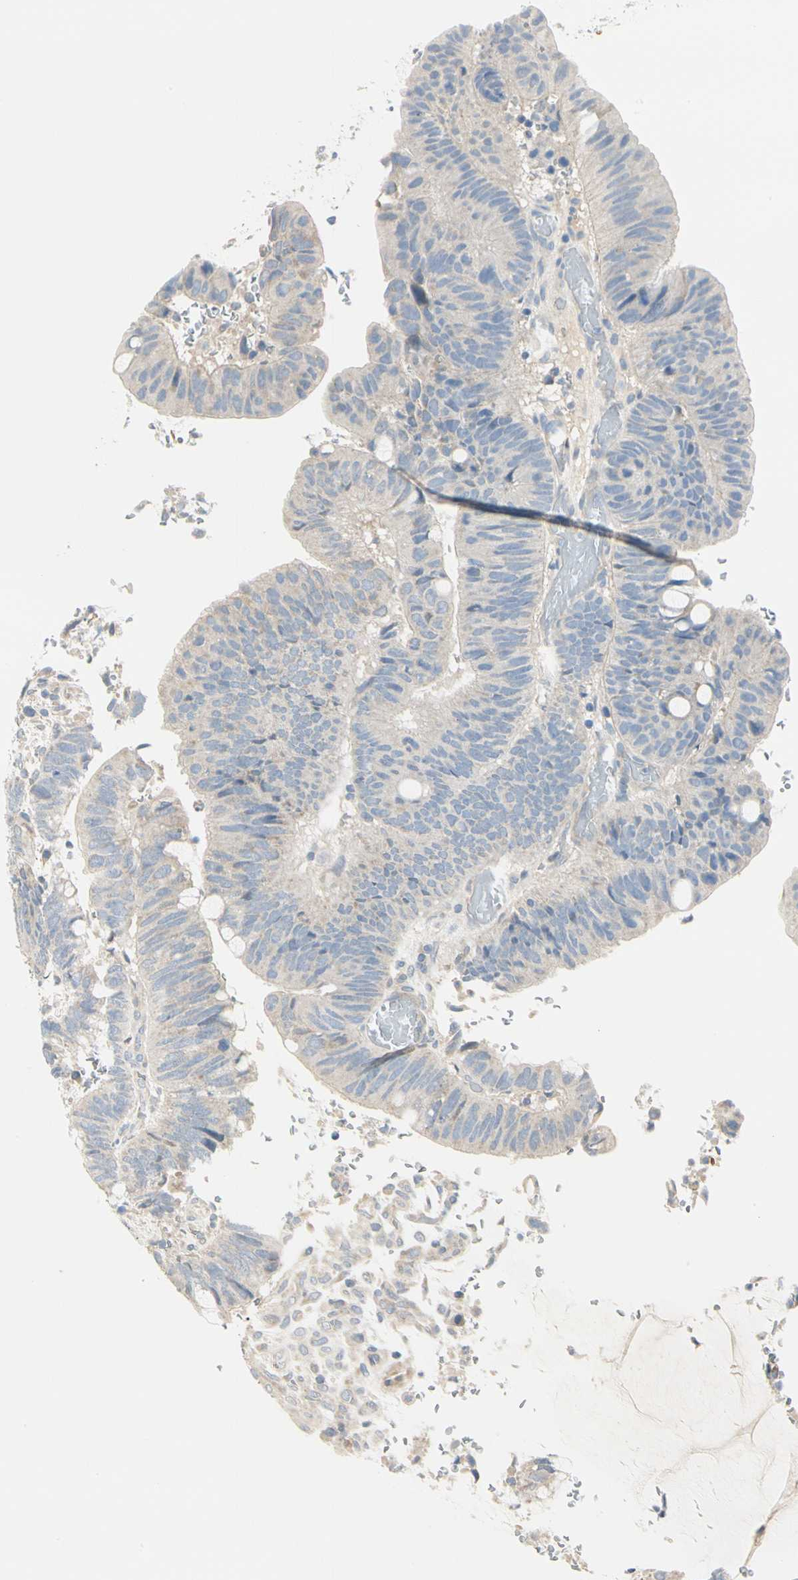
{"staining": {"intensity": "negative", "quantity": "none", "location": "none"}, "tissue": "colorectal cancer", "cell_type": "Tumor cells", "image_type": "cancer", "snomed": [{"axis": "morphology", "description": "Normal tissue, NOS"}, {"axis": "morphology", "description": "Adenocarcinoma, NOS"}, {"axis": "topography", "description": "Rectum"}, {"axis": "topography", "description": "Peripheral nerve tissue"}], "caption": "The IHC histopathology image has no significant staining in tumor cells of colorectal cancer tissue. Nuclei are stained in blue.", "gene": "GPR153", "patient": {"sex": "male", "age": 92}}